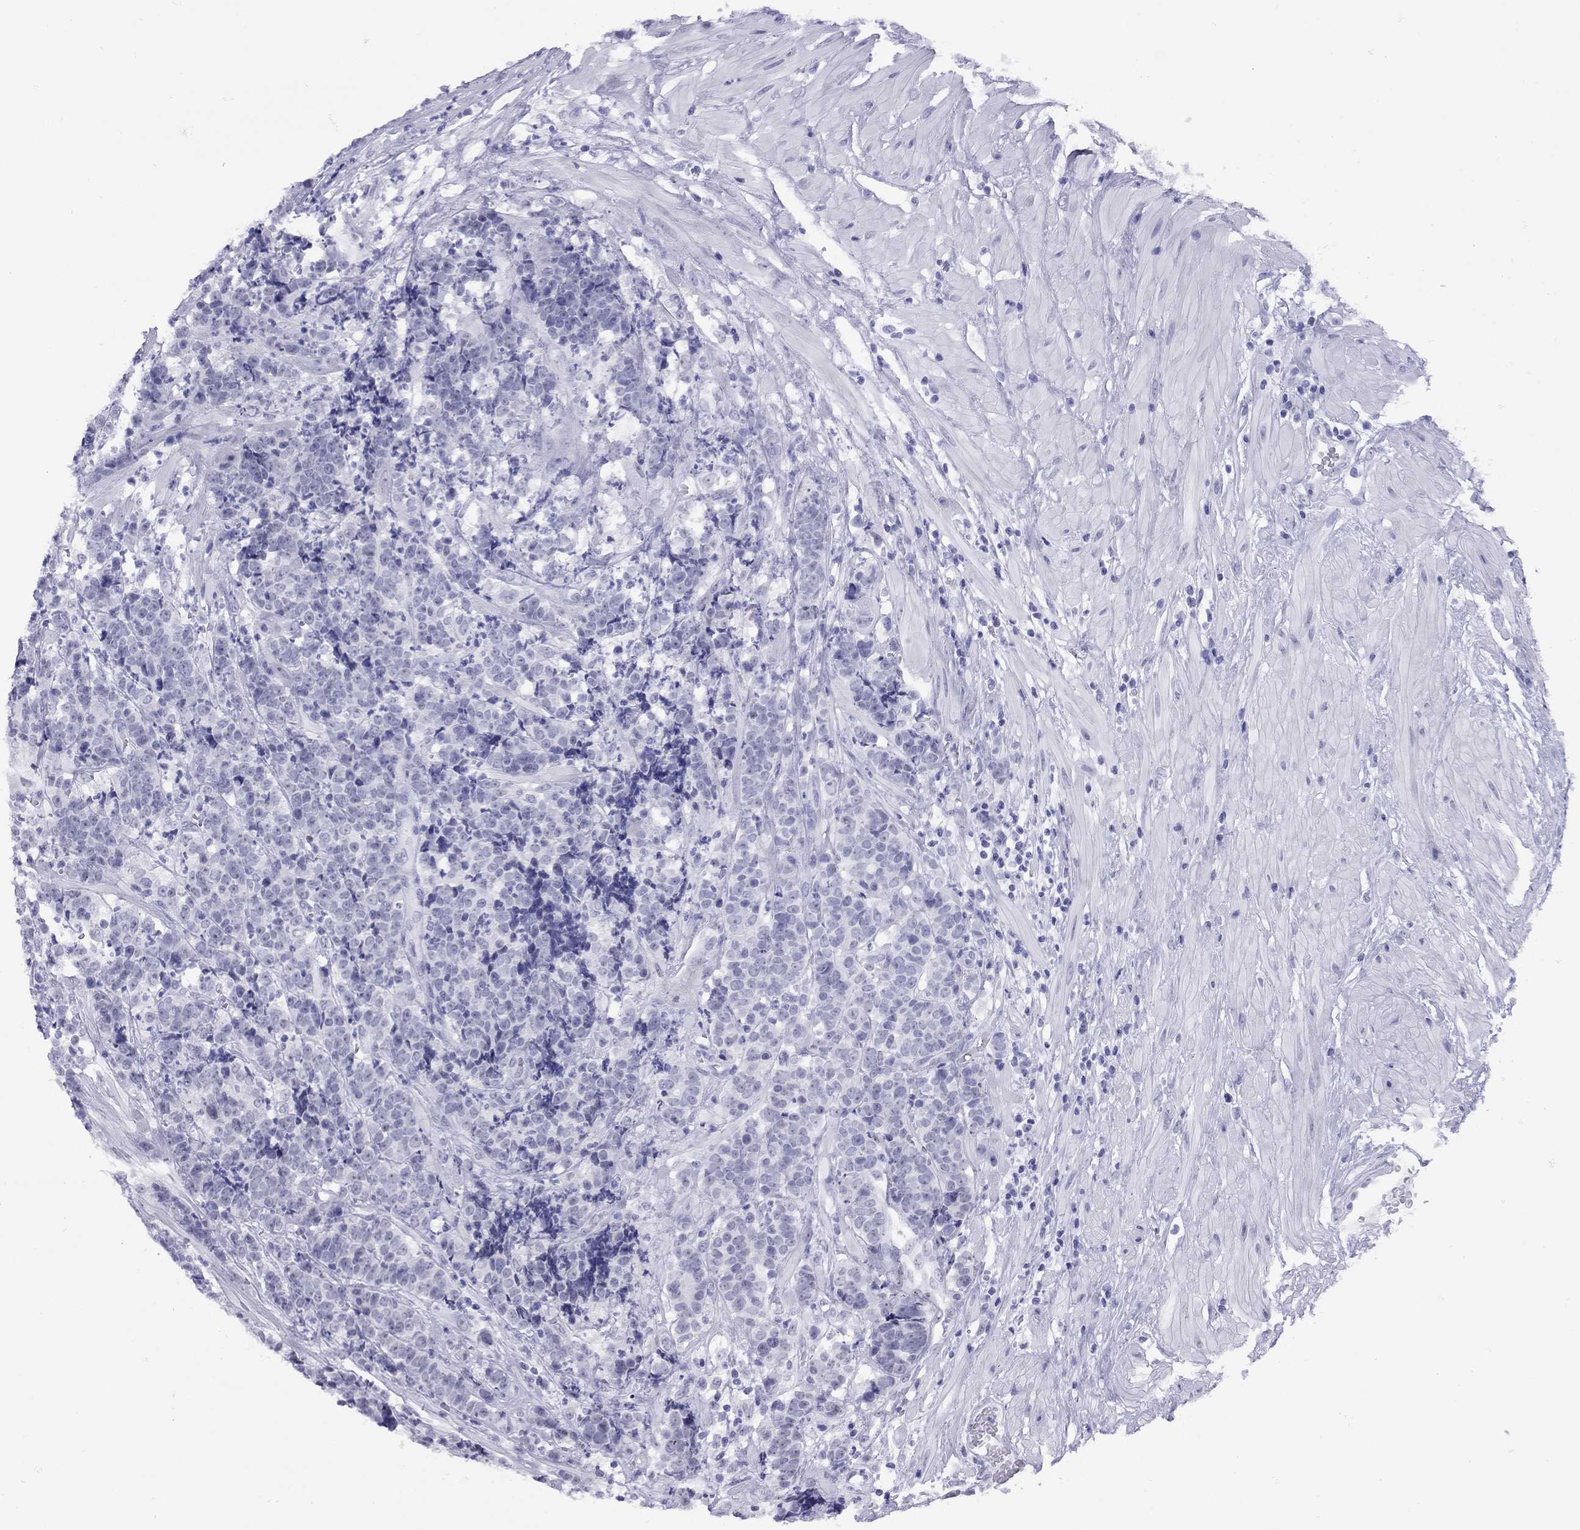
{"staining": {"intensity": "negative", "quantity": "none", "location": "none"}, "tissue": "prostate cancer", "cell_type": "Tumor cells", "image_type": "cancer", "snomed": [{"axis": "morphology", "description": "Adenocarcinoma, NOS"}, {"axis": "topography", "description": "Prostate"}], "caption": "Protein analysis of prostate adenocarcinoma shows no significant positivity in tumor cells.", "gene": "LYAR", "patient": {"sex": "male", "age": 67}}